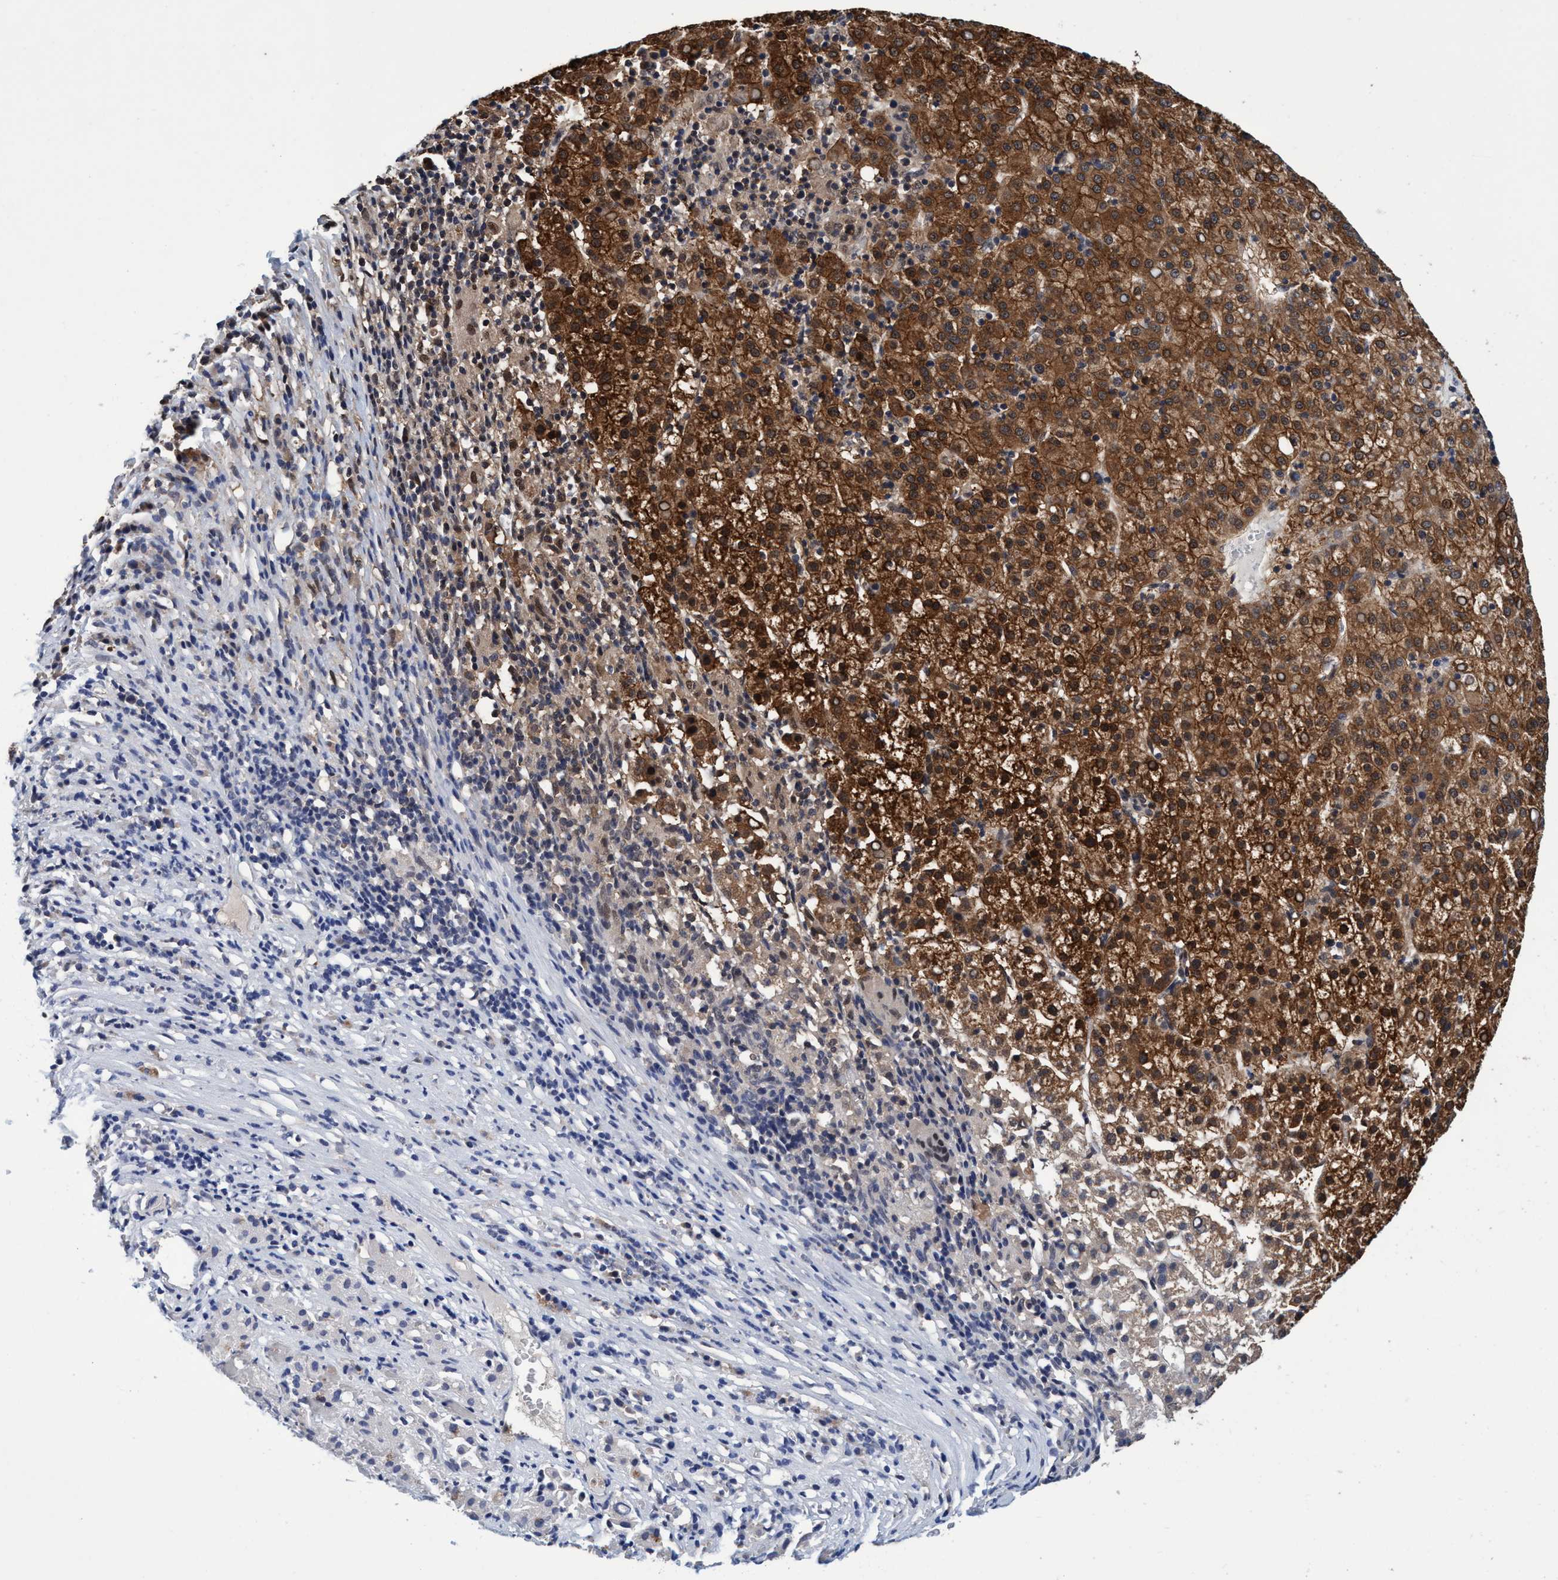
{"staining": {"intensity": "strong", "quantity": ">75%", "location": "cytoplasmic/membranous"}, "tissue": "liver cancer", "cell_type": "Tumor cells", "image_type": "cancer", "snomed": [{"axis": "morphology", "description": "Carcinoma, Hepatocellular, NOS"}, {"axis": "topography", "description": "Liver"}], "caption": "Hepatocellular carcinoma (liver) stained with a protein marker demonstrates strong staining in tumor cells.", "gene": "PSMD12", "patient": {"sex": "female", "age": 58}}